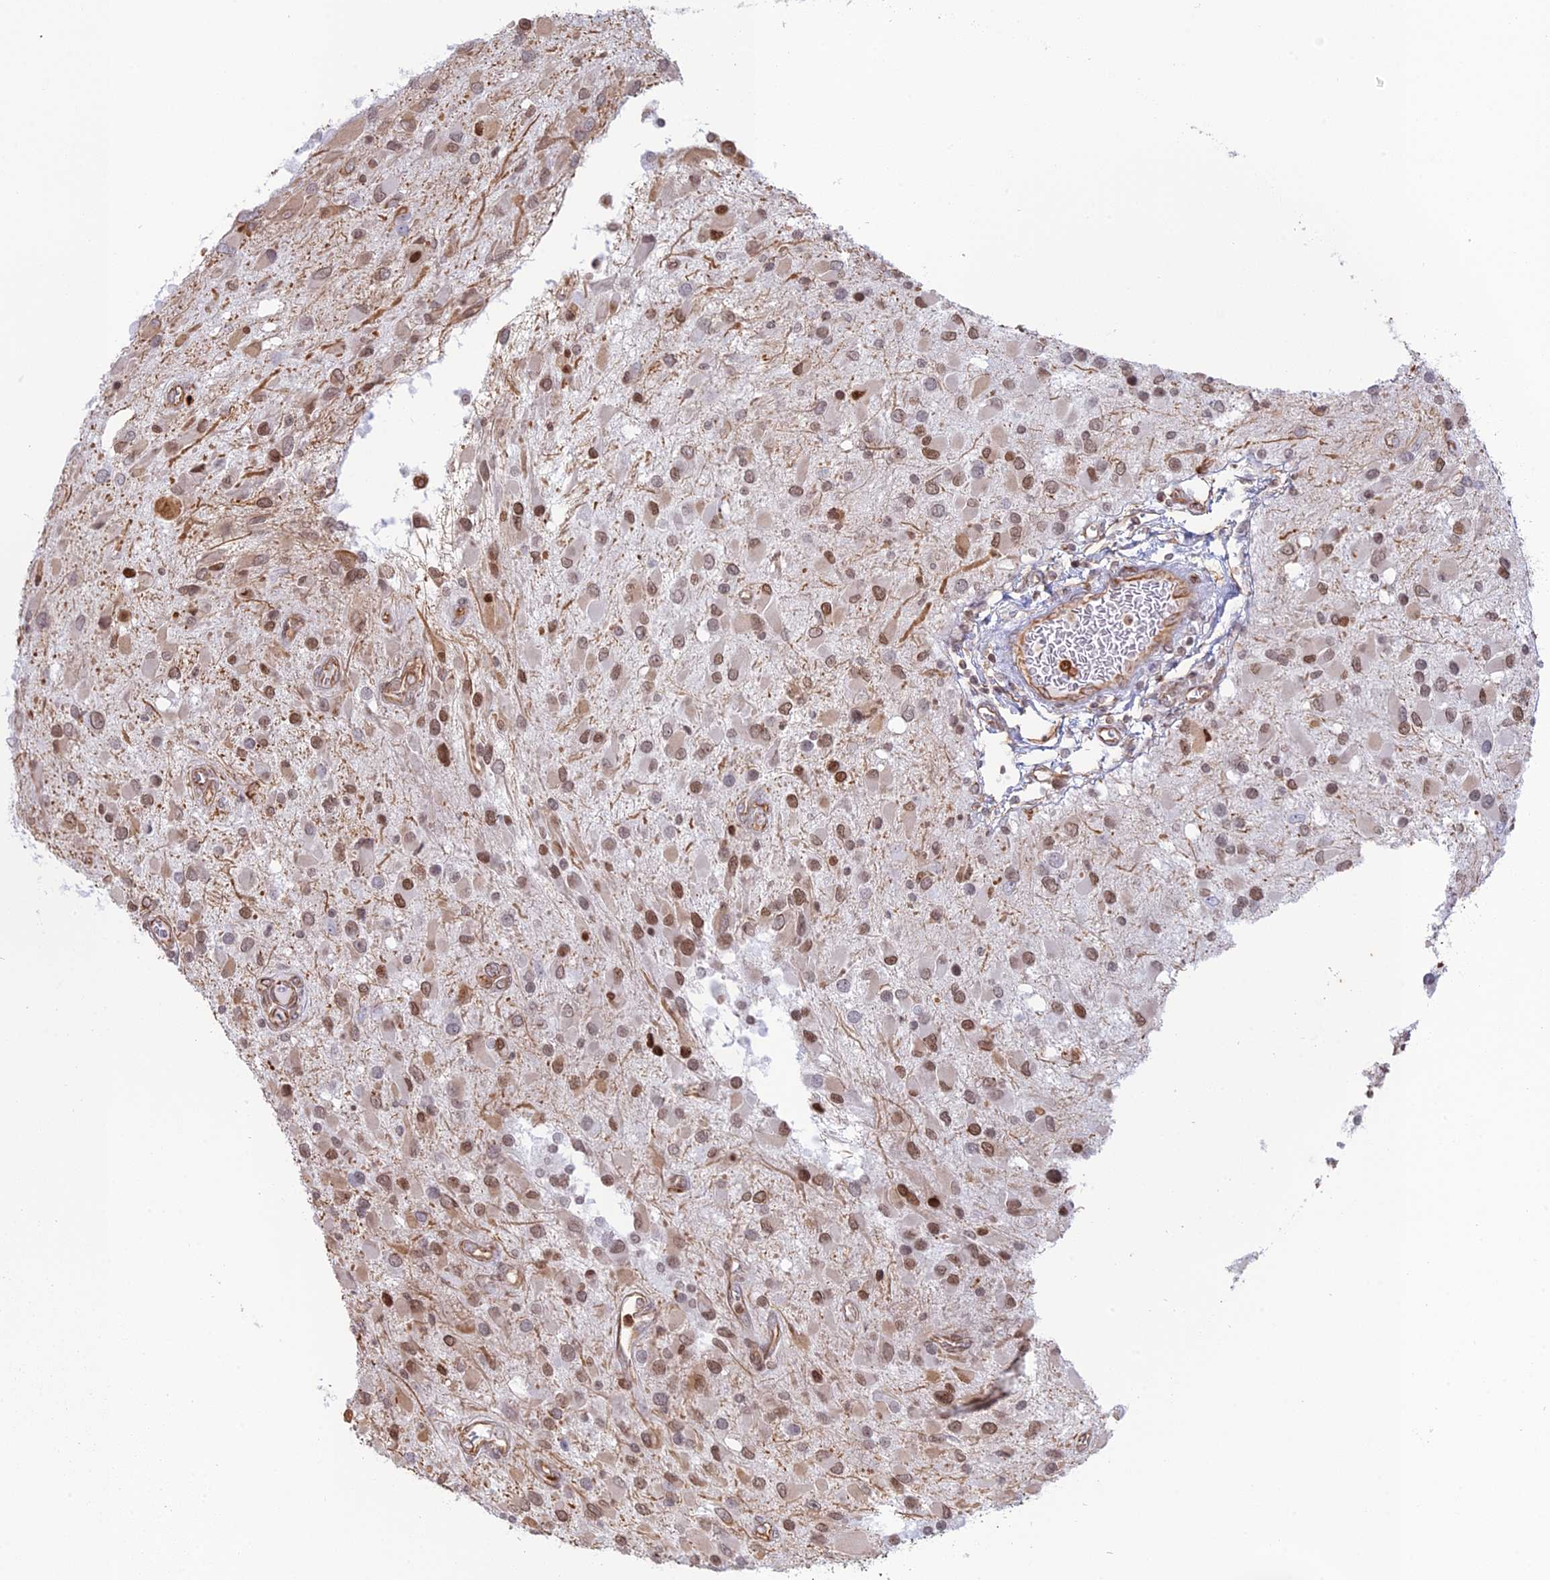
{"staining": {"intensity": "moderate", "quantity": "25%-75%", "location": "nuclear"}, "tissue": "glioma", "cell_type": "Tumor cells", "image_type": "cancer", "snomed": [{"axis": "morphology", "description": "Glioma, malignant, High grade"}, {"axis": "topography", "description": "Brain"}], "caption": "This image shows IHC staining of malignant high-grade glioma, with medium moderate nuclear expression in approximately 25%-75% of tumor cells.", "gene": "APOBR", "patient": {"sex": "male", "age": 53}}